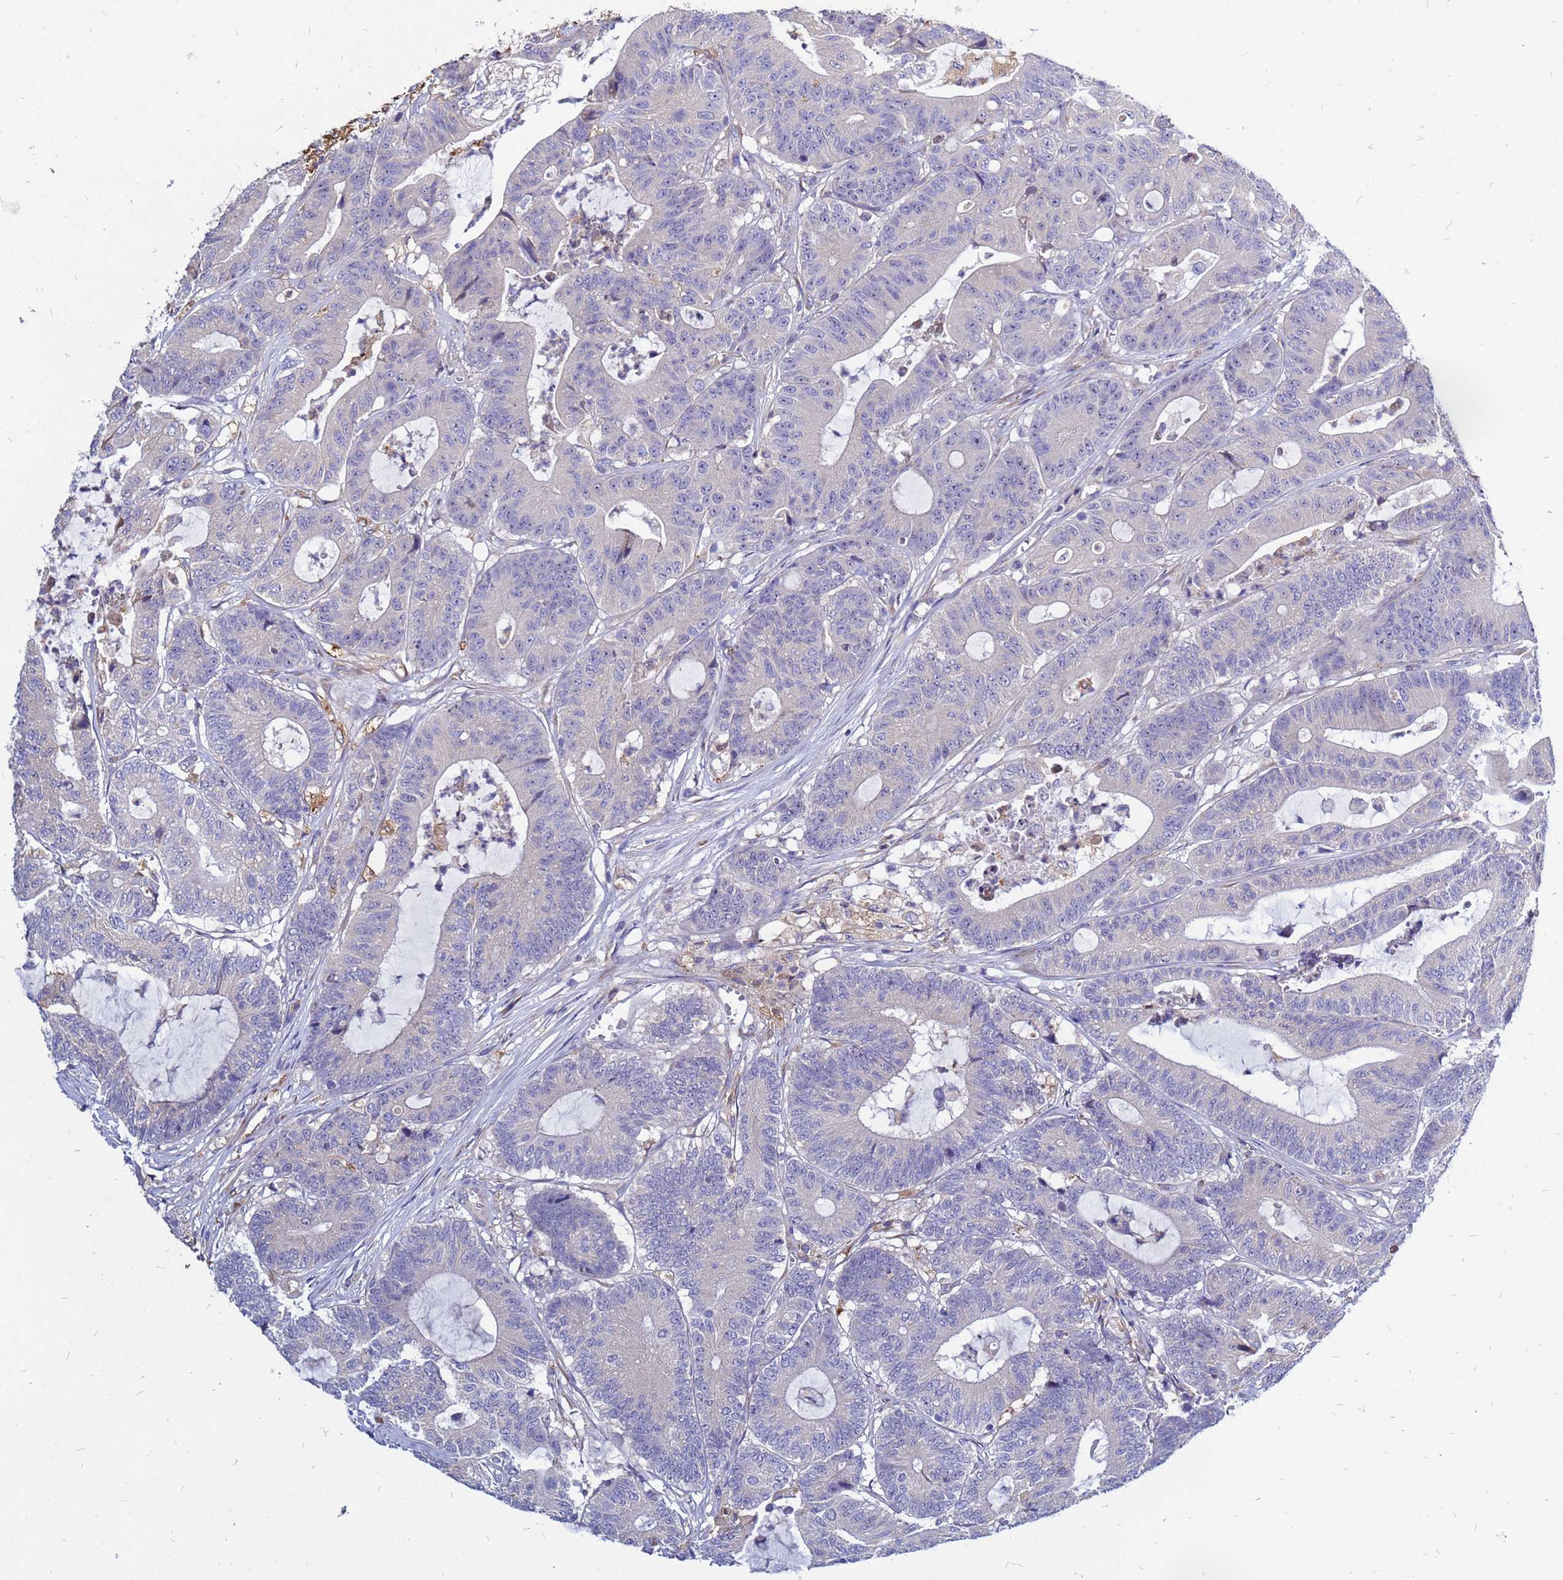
{"staining": {"intensity": "negative", "quantity": "none", "location": "none"}, "tissue": "colorectal cancer", "cell_type": "Tumor cells", "image_type": "cancer", "snomed": [{"axis": "morphology", "description": "Adenocarcinoma, NOS"}, {"axis": "topography", "description": "Colon"}], "caption": "Tumor cells are negative for protein expression in human colorectal cancer (adenocarcinoma). The staining is performed using DAB (3,3'-diaminobenzidine) brown chromogen with nuclei counter-stained in using hematoxylin.", "gene": "MOB2", "patient": {"sex": "female", "age": 84}}